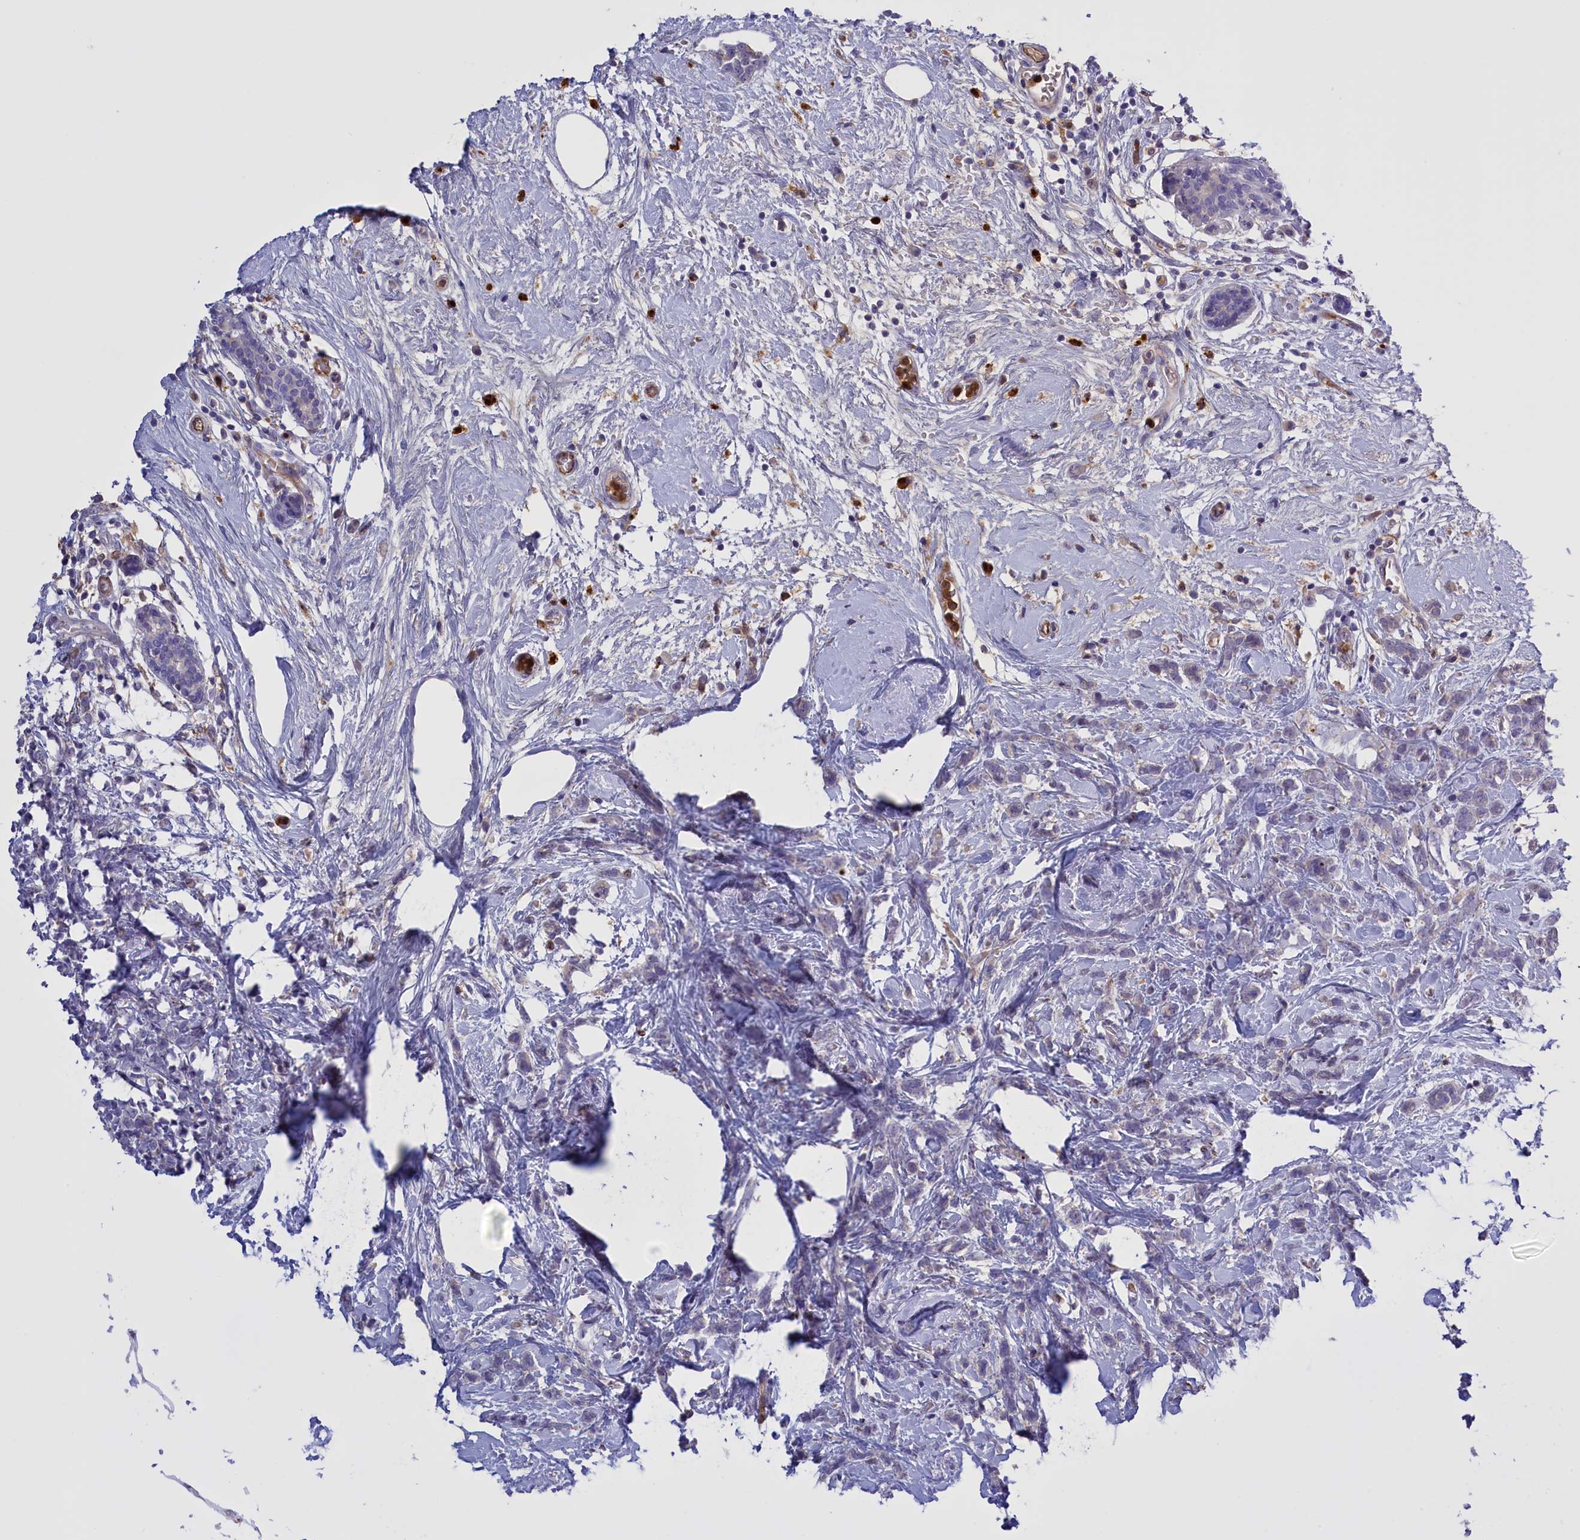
{"staining": {"intensity": "negative", "quantity": "none", "location": "none"}, "tissue": "breast cancer", "cell_type": "Tumor cells", "image_type": "cancer", "snomed": [{"axis": "morphology", "description": "Lobular carcinoma"}, {"axis": "topography", "description": "Breast"}], "caption": "Lobular carcinoma (breast) was stained to show a protein in brown. There is no significant expression in tumor cells.", "gene": "FAM149B1", "patient": {"sex": "female", "age": 58}}